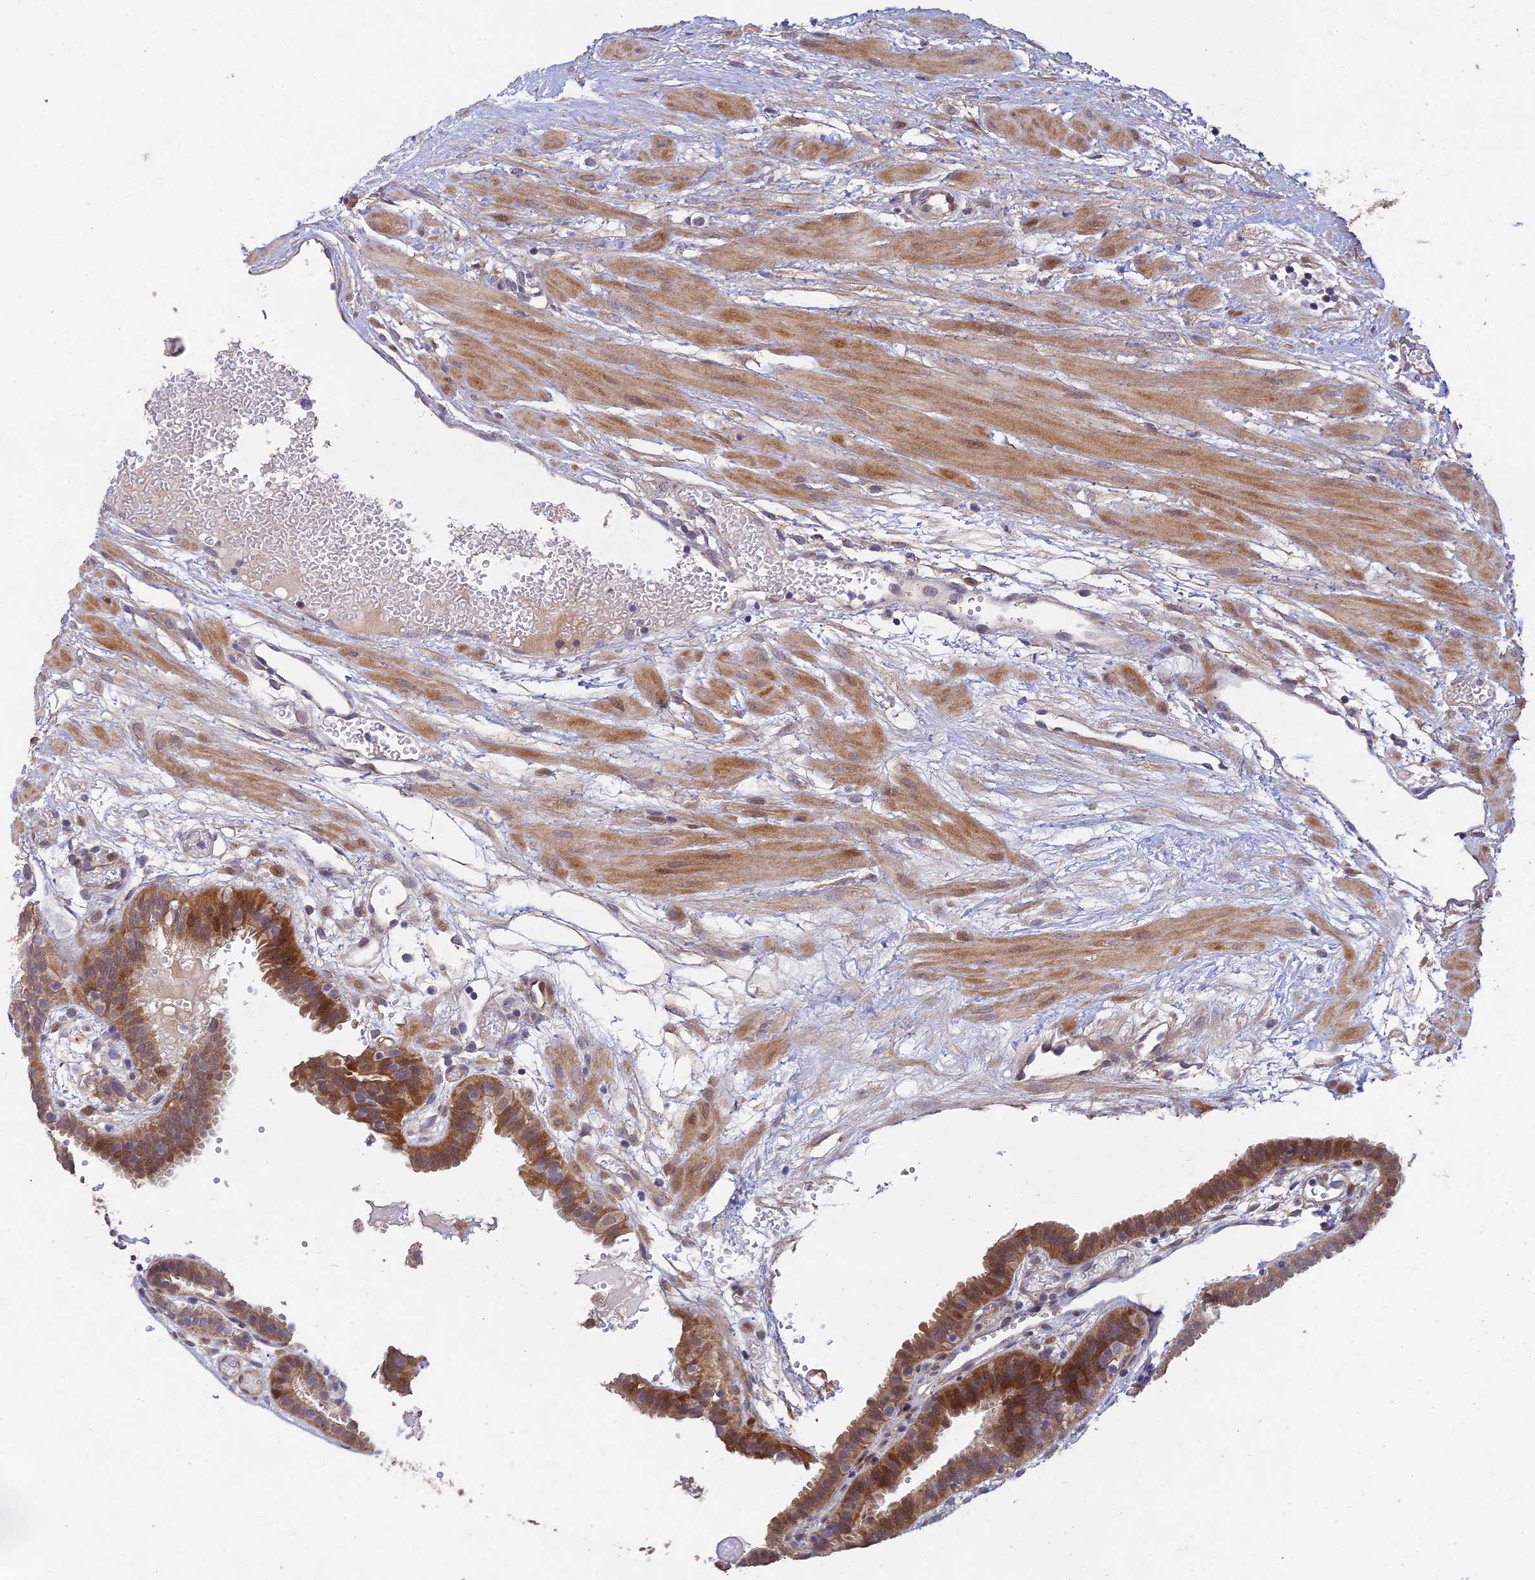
{"staining": {"intensity": "moderate", "quantity": "25%-75%", "location": "cytoplasmic/membranous,nuclear"}, "tissue": "fallopian tube", "cell_type": "Glandular cells", "image_type": "normal", "snomed": [{"axis": "morphology", "description": "Normal tissue, NOS"}, {"axis": "topography", "description": "Fallopian tube"}], "caption": "Immunohistochemical staining of normal human fallopian tube demonstrates 25%-75% levels of moderate cytoplasmic/membranous,nuclear protein positivity in about 25%-75% of glandular cells.", "gene": "NSMCE1", "patient": {"sex": "female", "age": 37}}